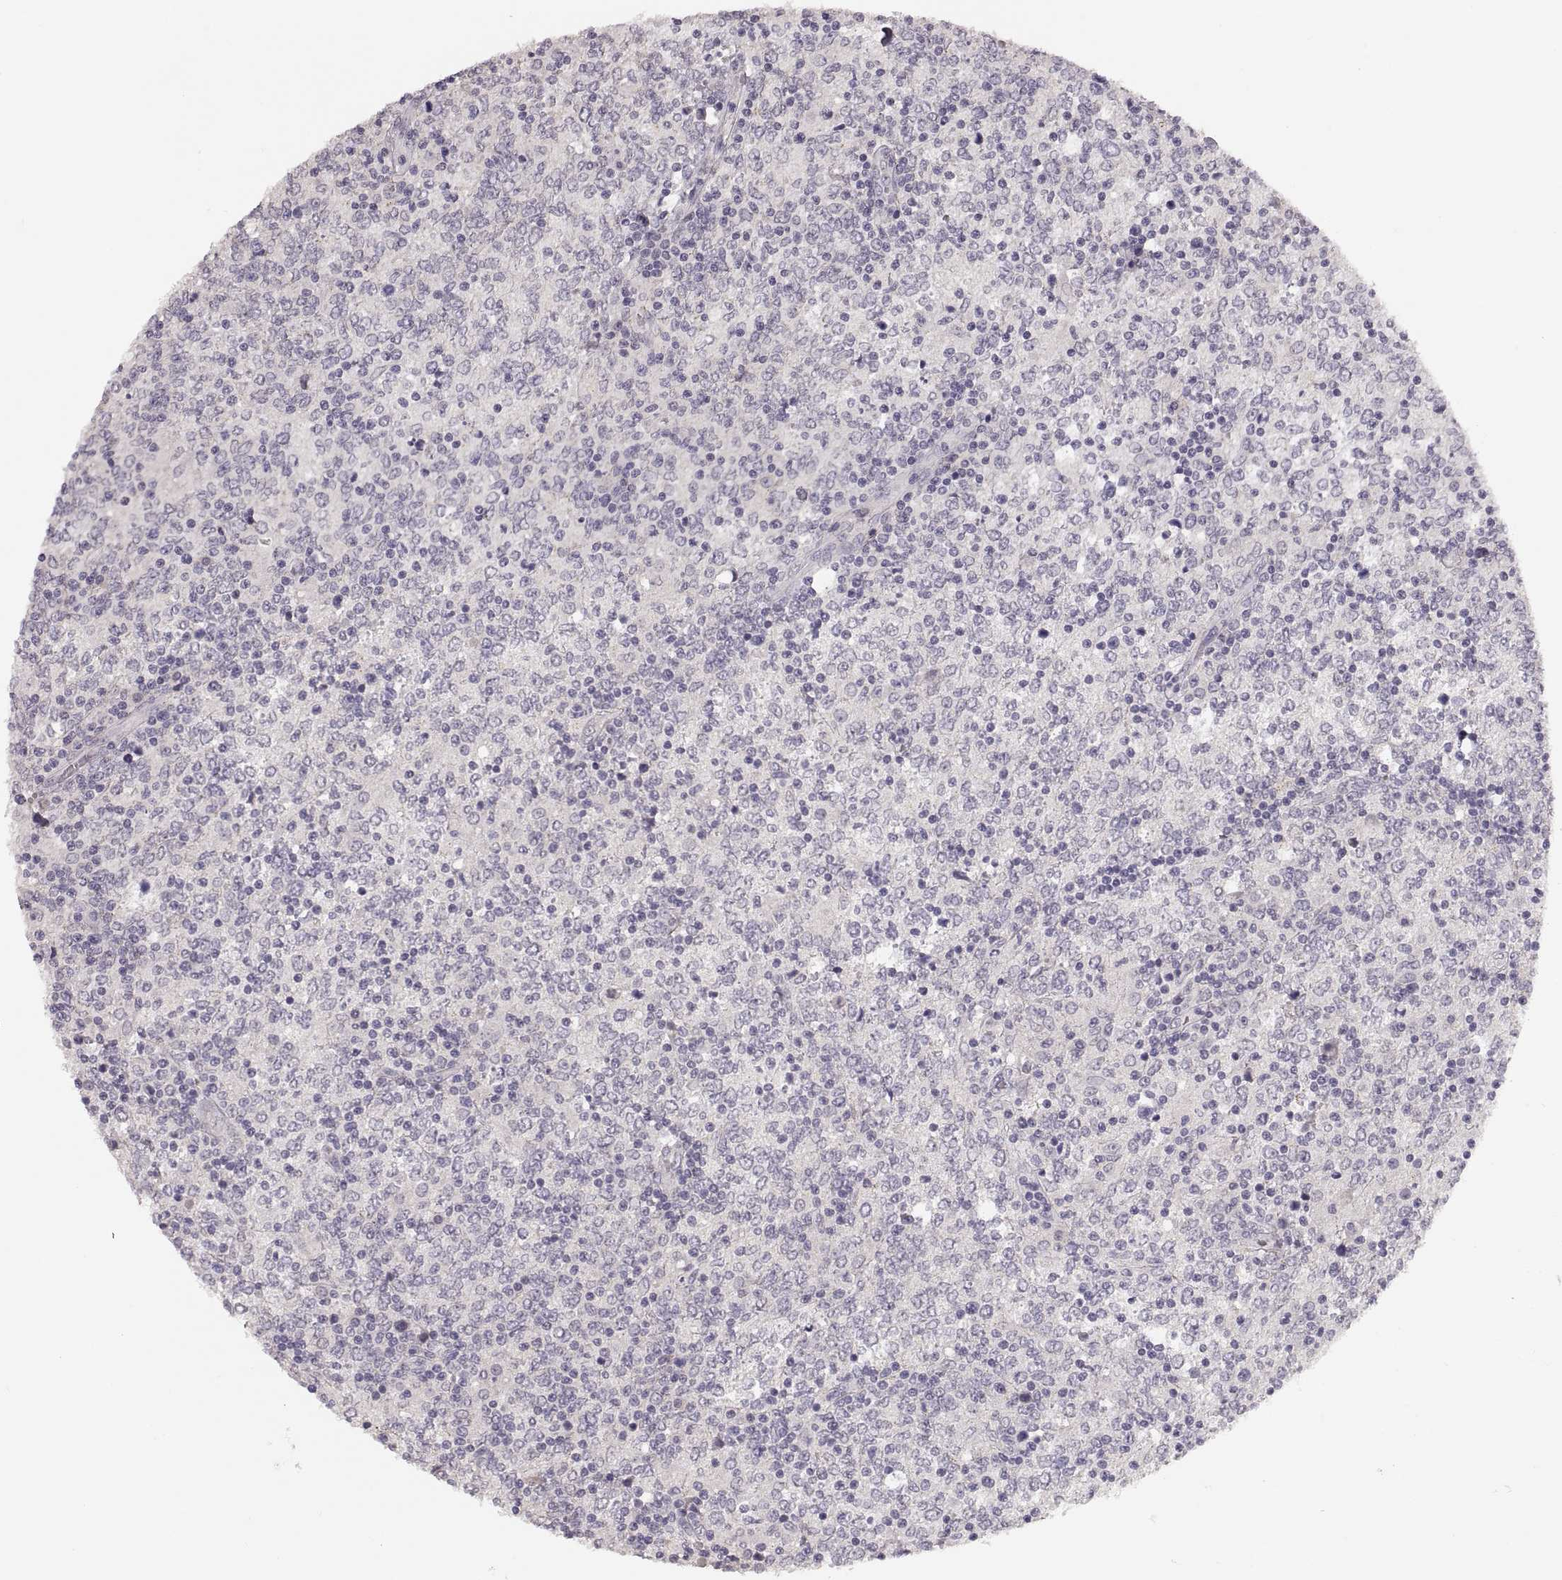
{"staining": {"intensity": "negative", "quantity": "none", "location": "none"}, "tissue": "lymphoma", "cell_type": "Tumor cells", "image_type": "cancer", "snomed": [{"axis": "morphology", "description": "Malignant lymphoma, non-Hodgkin's type, High grade"}, {"axis": "topography", "description": "Lymph node"}], "caption": "Immunohistochemical staining of high-grade malignant lymphoma, non-Hodgkin's type shows no significant staining in tumor cells.", "gene": "CDH2", "patient": {"sex": "female", "age": 84}}